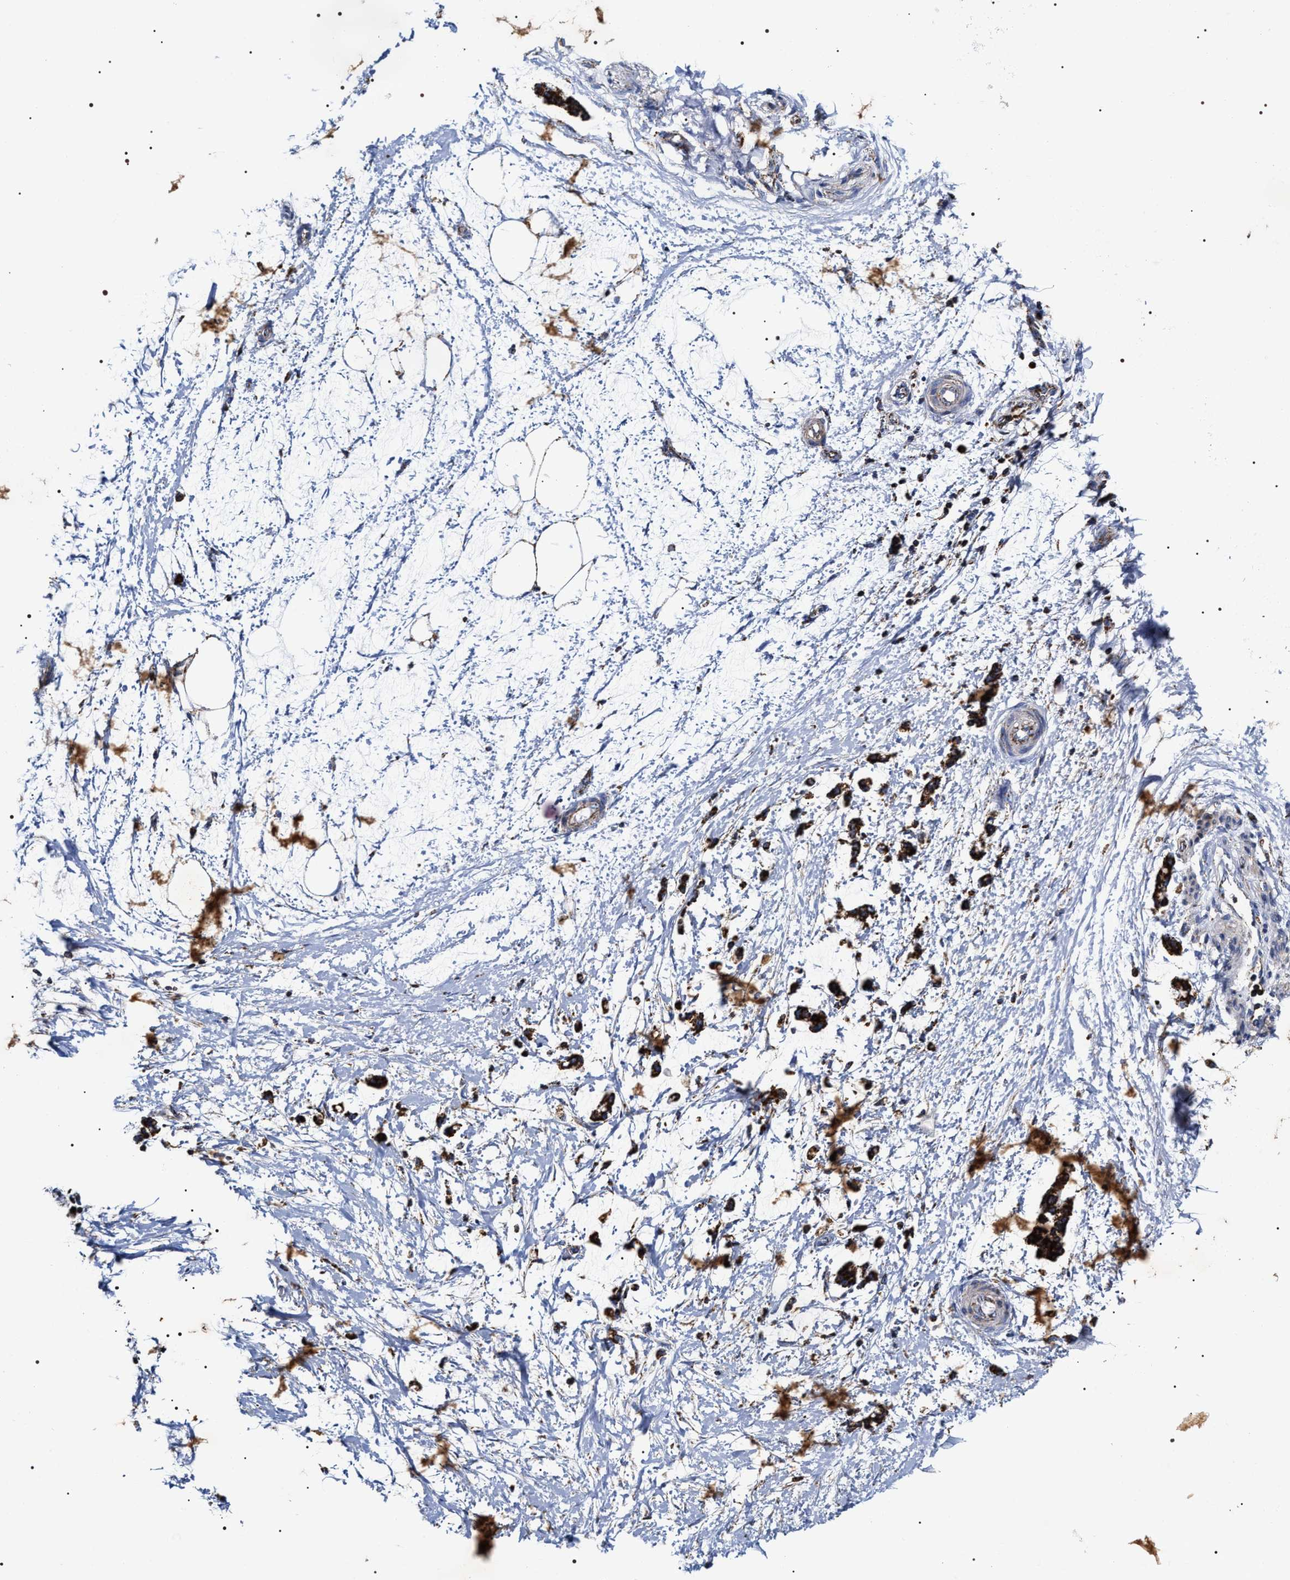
{"staining": {"intensity": "moderate", "quantity": ">75%", "location": "cytoplasmic/membranous"}, "tissue": "adipose tissue", "cell_type": "Adipocytes", "image_type": "normal", "snomed": [{"axis": "morphology", "description": "Normal tissue, NOS"}, {"axis": "morphology", "description": "Adenocarcinoma, NOS"}, {"axis": "topography", "description": "Colon"}, {"axis": "topography", "description": "Peripheral nerve tissue"}], "caption": "About >75% of adipocytes in unremarkable human adipose tissue reveal moderate cytoplasmic/membranous protein expression as visualized by brown immunohistochemical staining.", "gene": "COG5", "patient": {"sex": "male", "age": 14}}